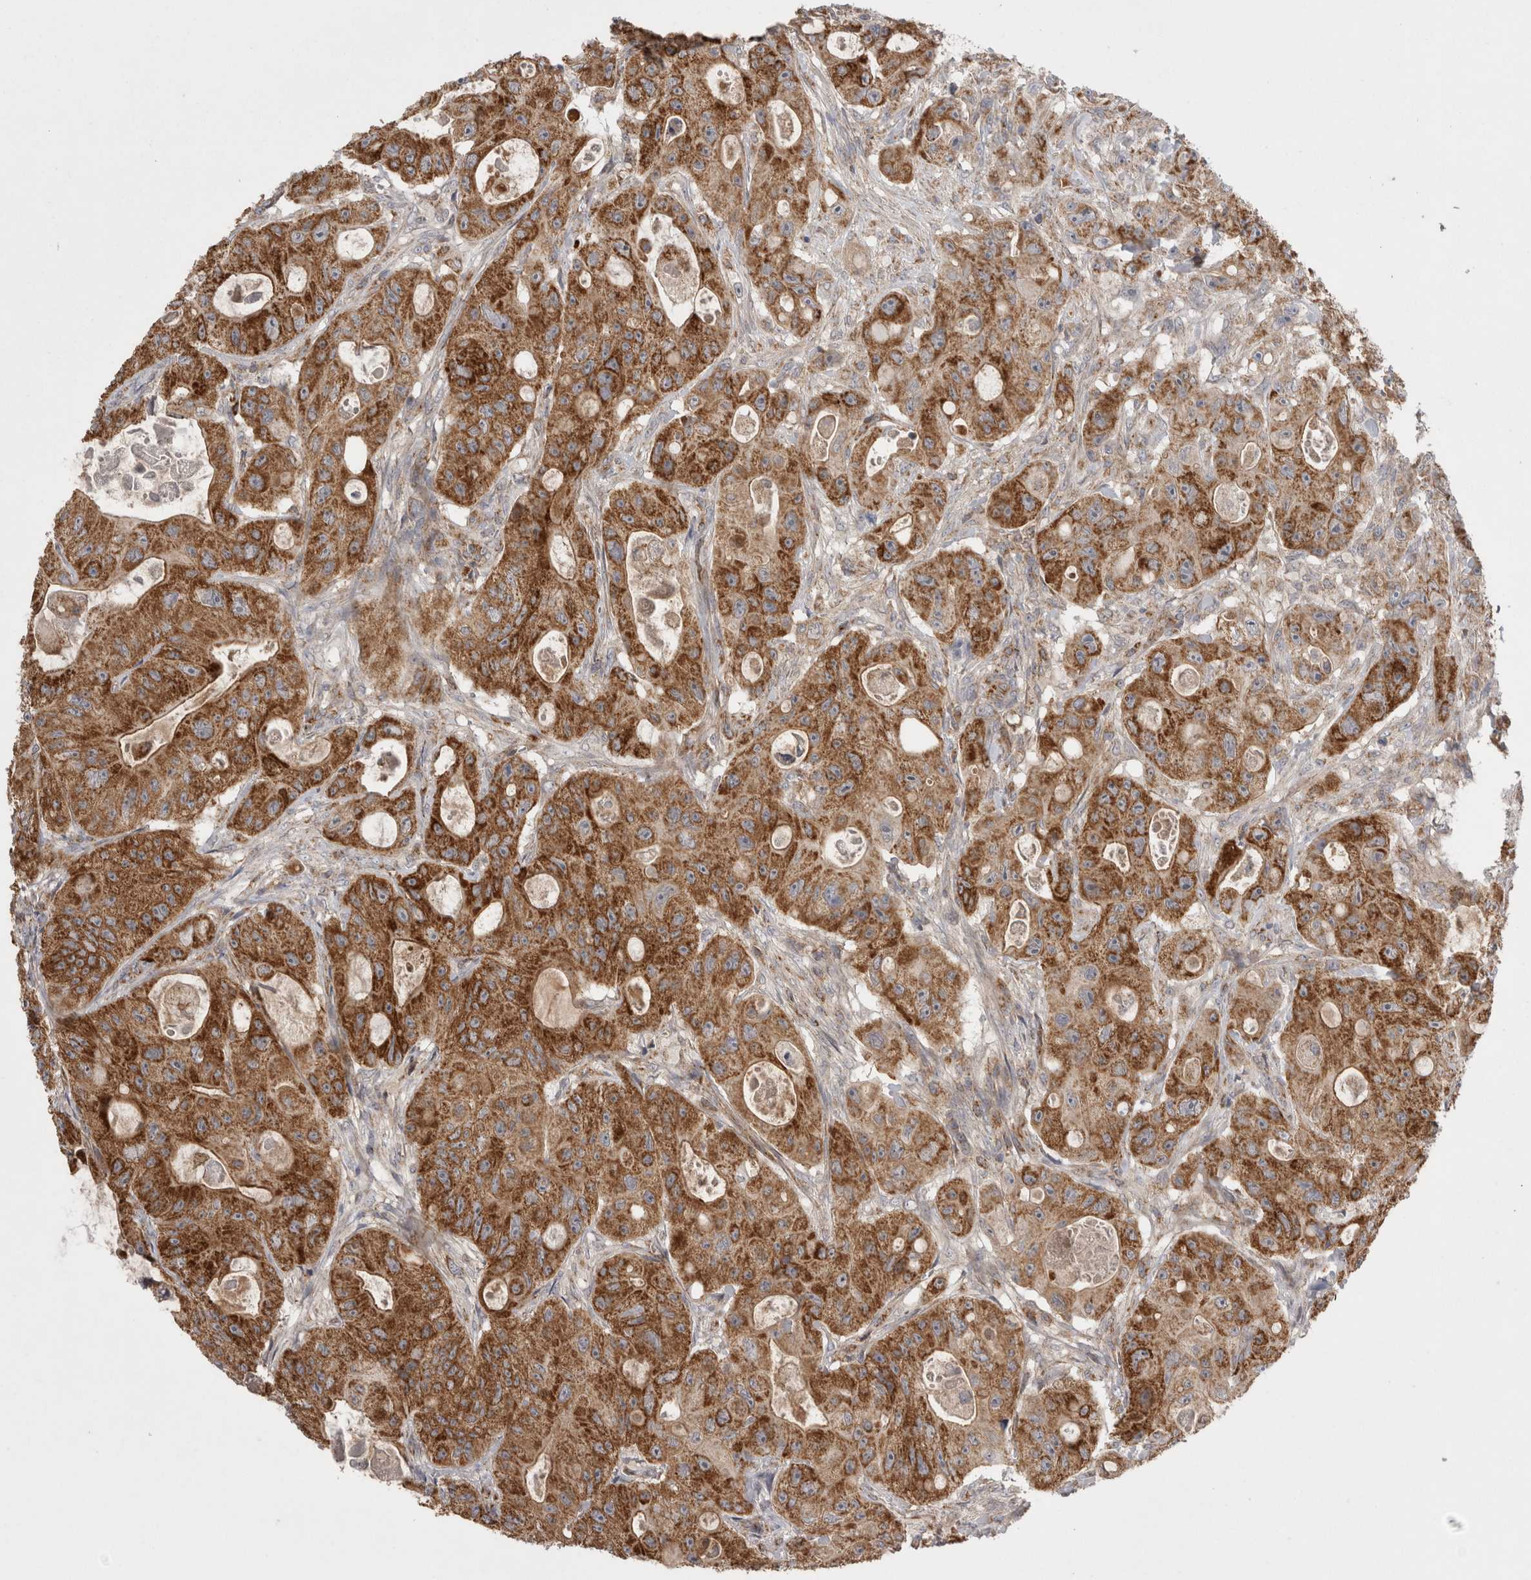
{"staining": {"intensity": "strong", "quantity": ">75%", "location": "cytoplasmic/membranous"}, "tissue": "colorectal cancer", "cell_type": "Tumor cells", "image_type": "cancer", "snomed": [{"axis": "morphology", "description": "Adenocarcinoma, NOS"}, {"axis": "topography", "description": "Colon"}], "caption": "The photomicrograph displays immunohistochemical staining of colorectal cancer (adenocarcinoma). There is strong cytoplasmic/membranous expression is appreciated in about >75% of tumor cells.", "gene": "DARS2", "patient": {"sex": "female", "age": 46}}